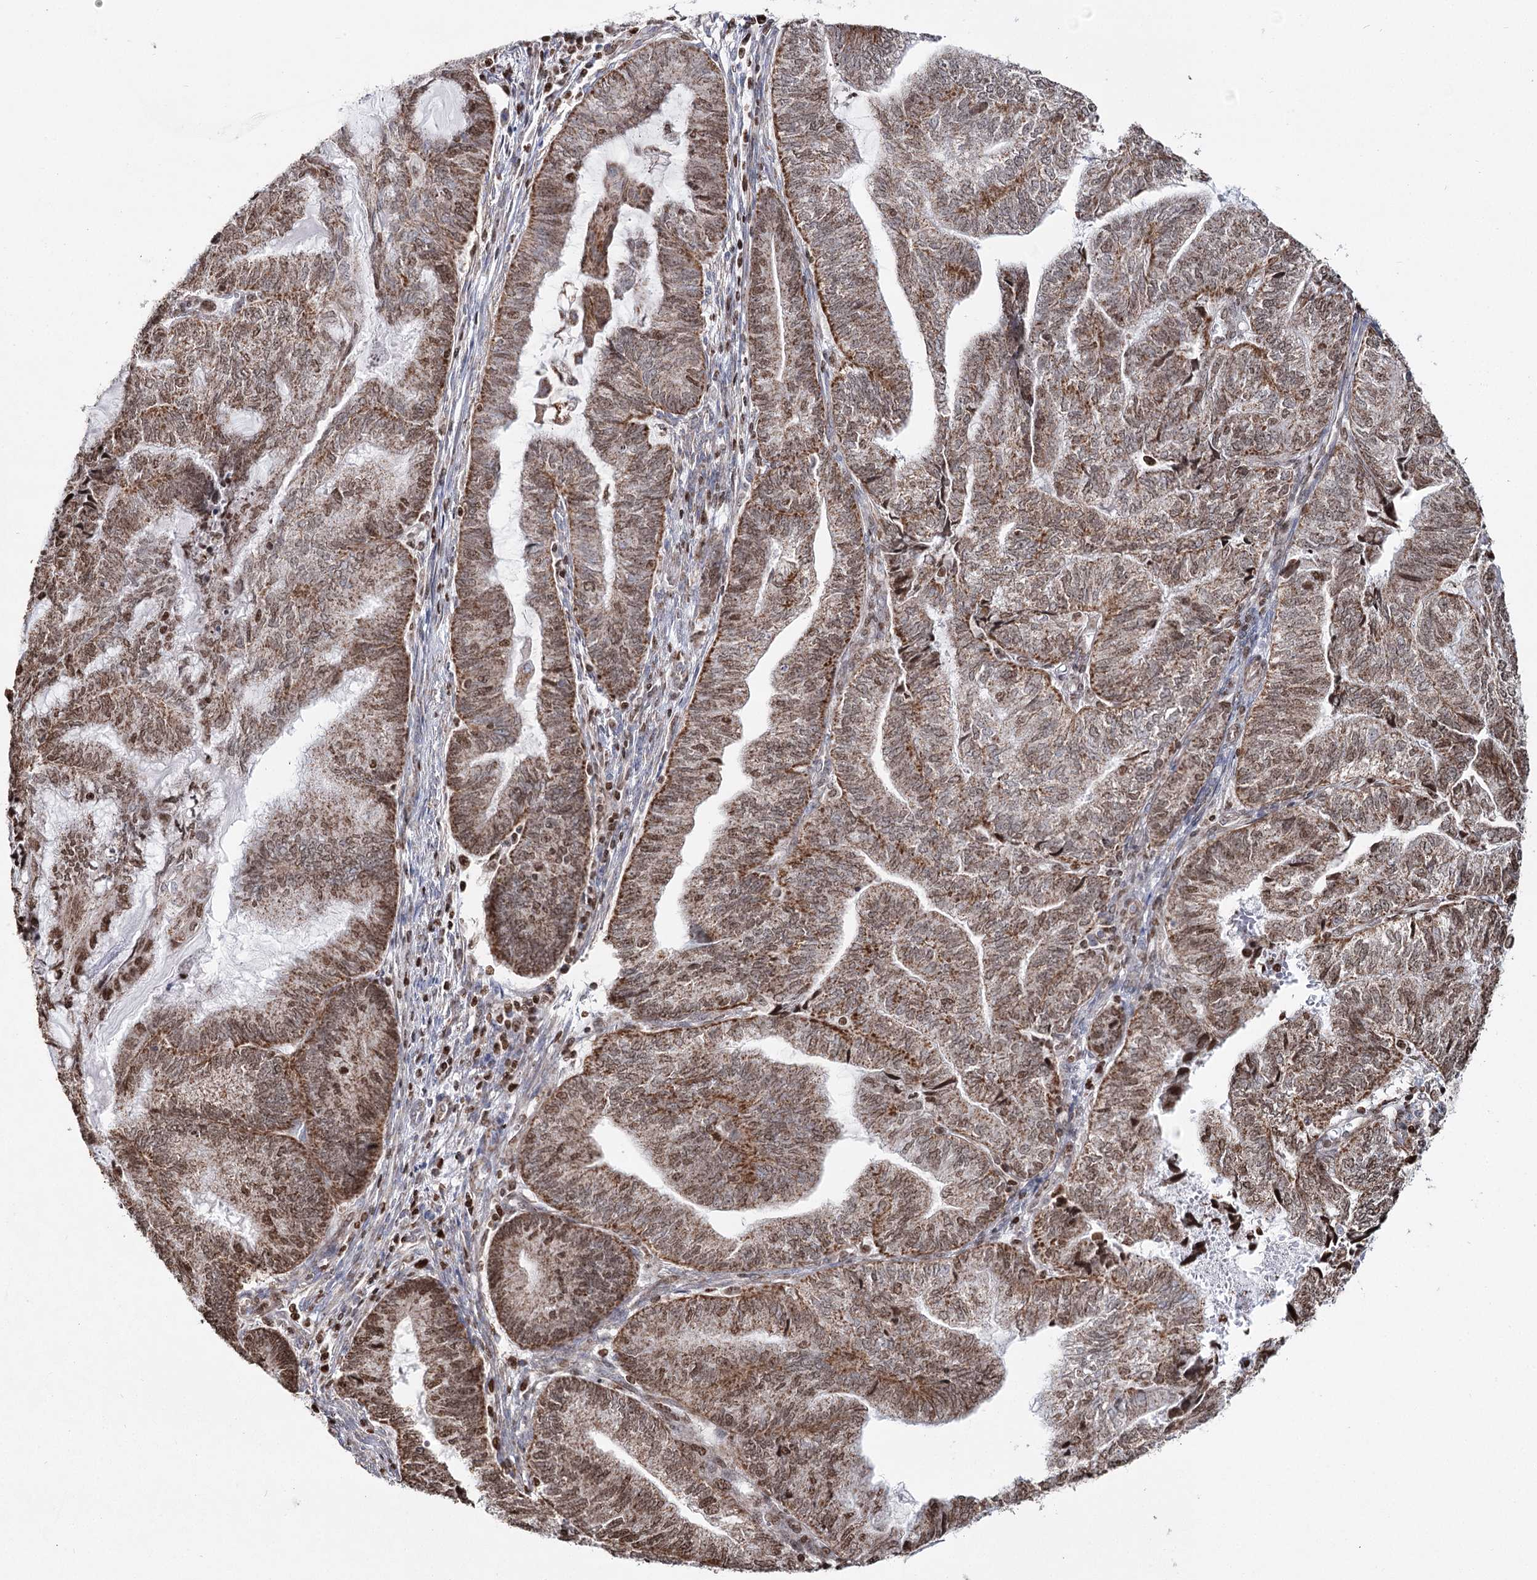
{"staining": {"intensity": "moderate", "quantity": ">75%", "location": "cytoplasmic/membranous,nuclear"}, "tissue": "endometrial cancer", "cell_type": "Tumor cells", "image_type": "cancer", "snomed": [{"axis": "morphology", "description": "Adenocarcinoma, NOS"}, {"axis": "topography", "description": "Uterus"}, {"axis": "topography", "description": "Endometrium"}], "caption": "Approximately >75% of tumor cells in adenocarcinoma (endometrial) exhibit moderate cytoplasmic/membranous and nuclear protein expression as visualized by brown immunohistochemical staining.", "gene": "PDHX", "patient": {"sex": "female", "age": 70}}